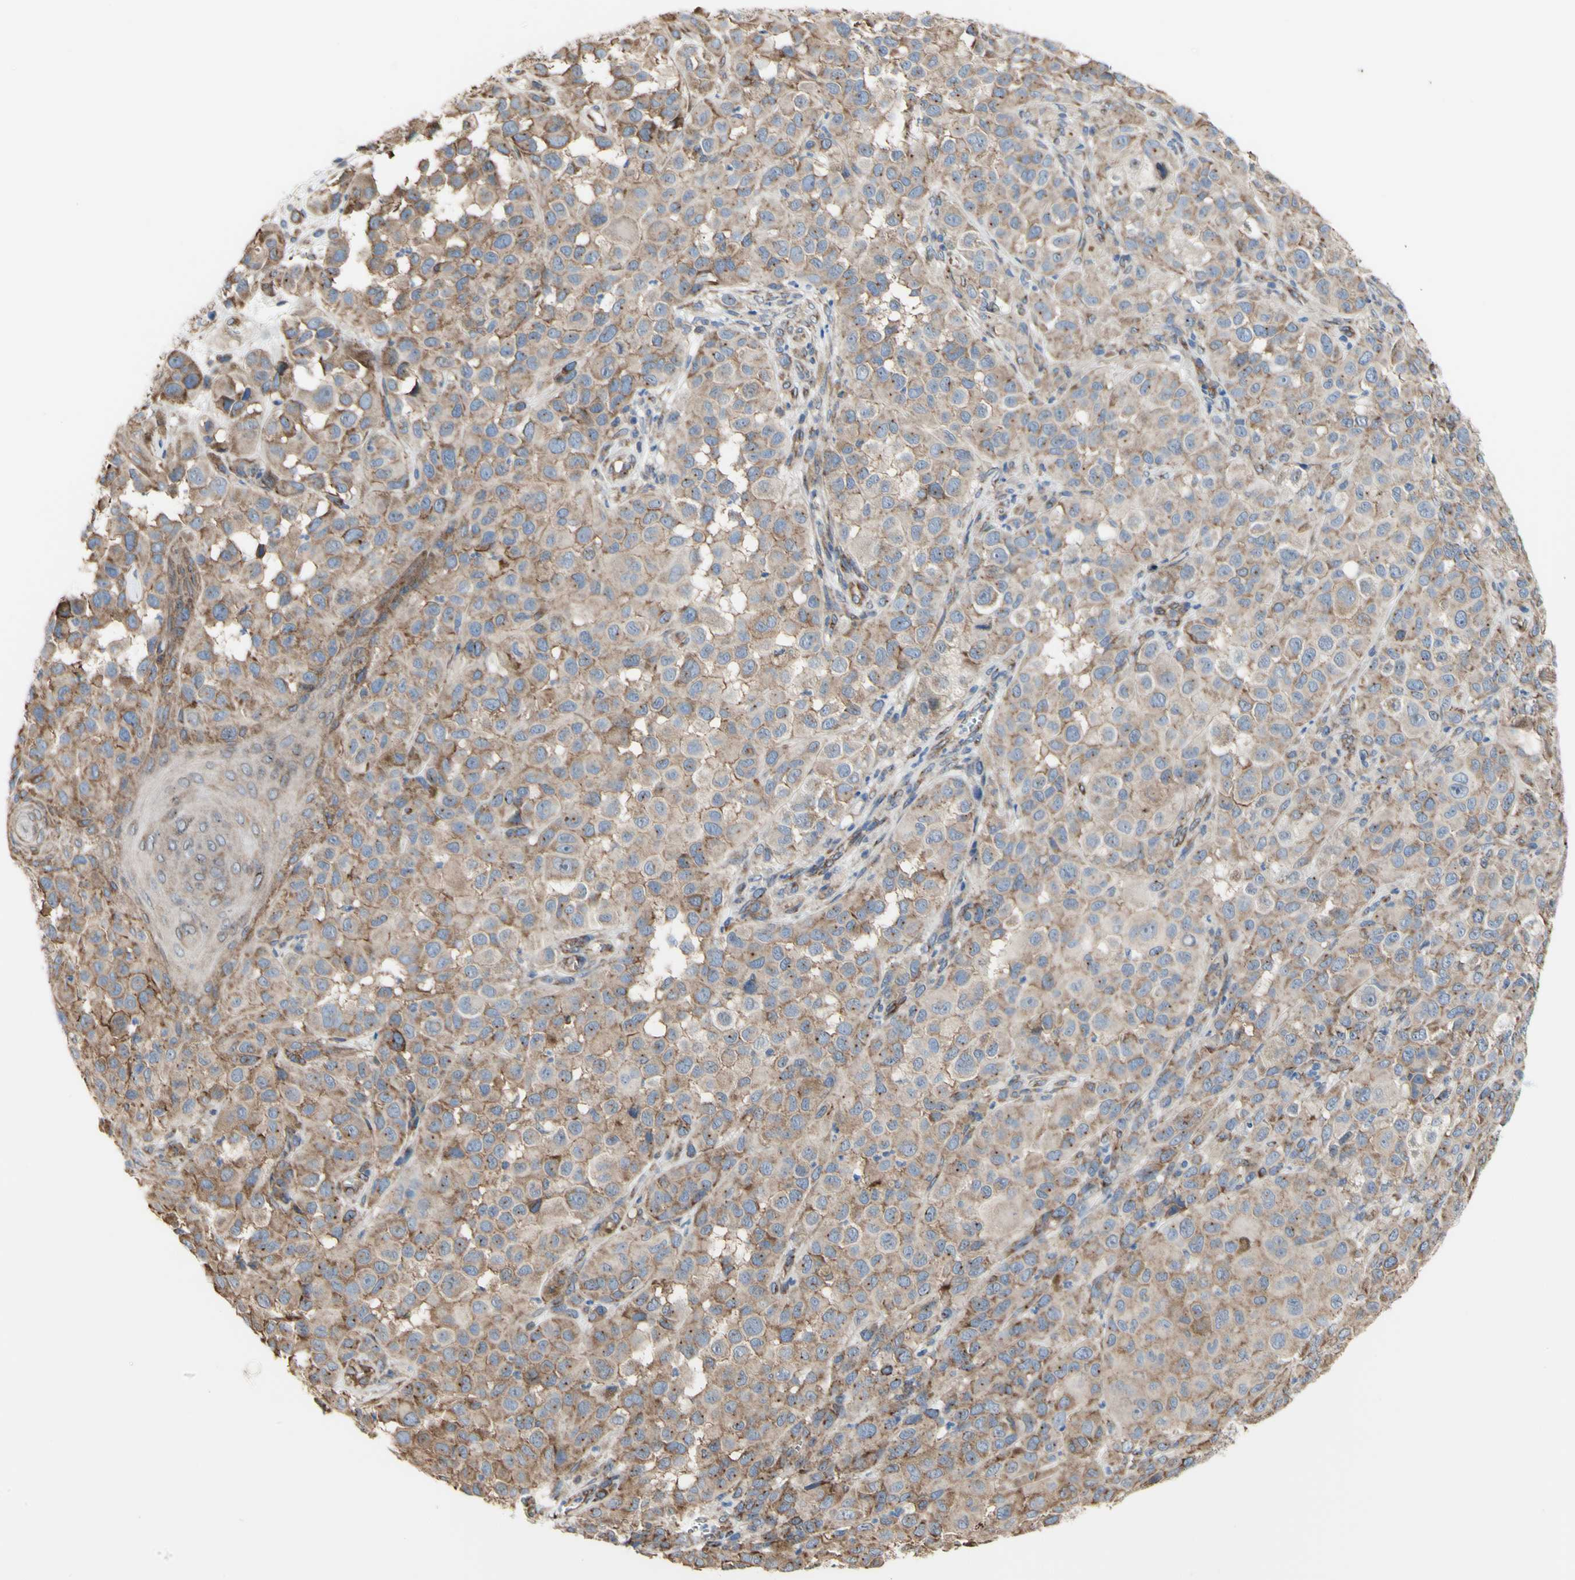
{"staining": {"intensity": "moderate", "quantity": "25%-75%", "location": "cytoplasmic/membranous"}, "tissue": "melanoma", "cell_type": "Tumor cells", "image_type": "cancer", "snomed": [{"axis": "morphology", "description": "Malignant melanoma, NOS"}, {"axis": "topography", "description": "Skin"}], "caption": "Tumor cells reveal moderate cytoplasmic/membranous staining in about 25%-75% of cells in melanoma.", "gene": "LRIG3", "patient": {"sex": "male", "age": 96}}